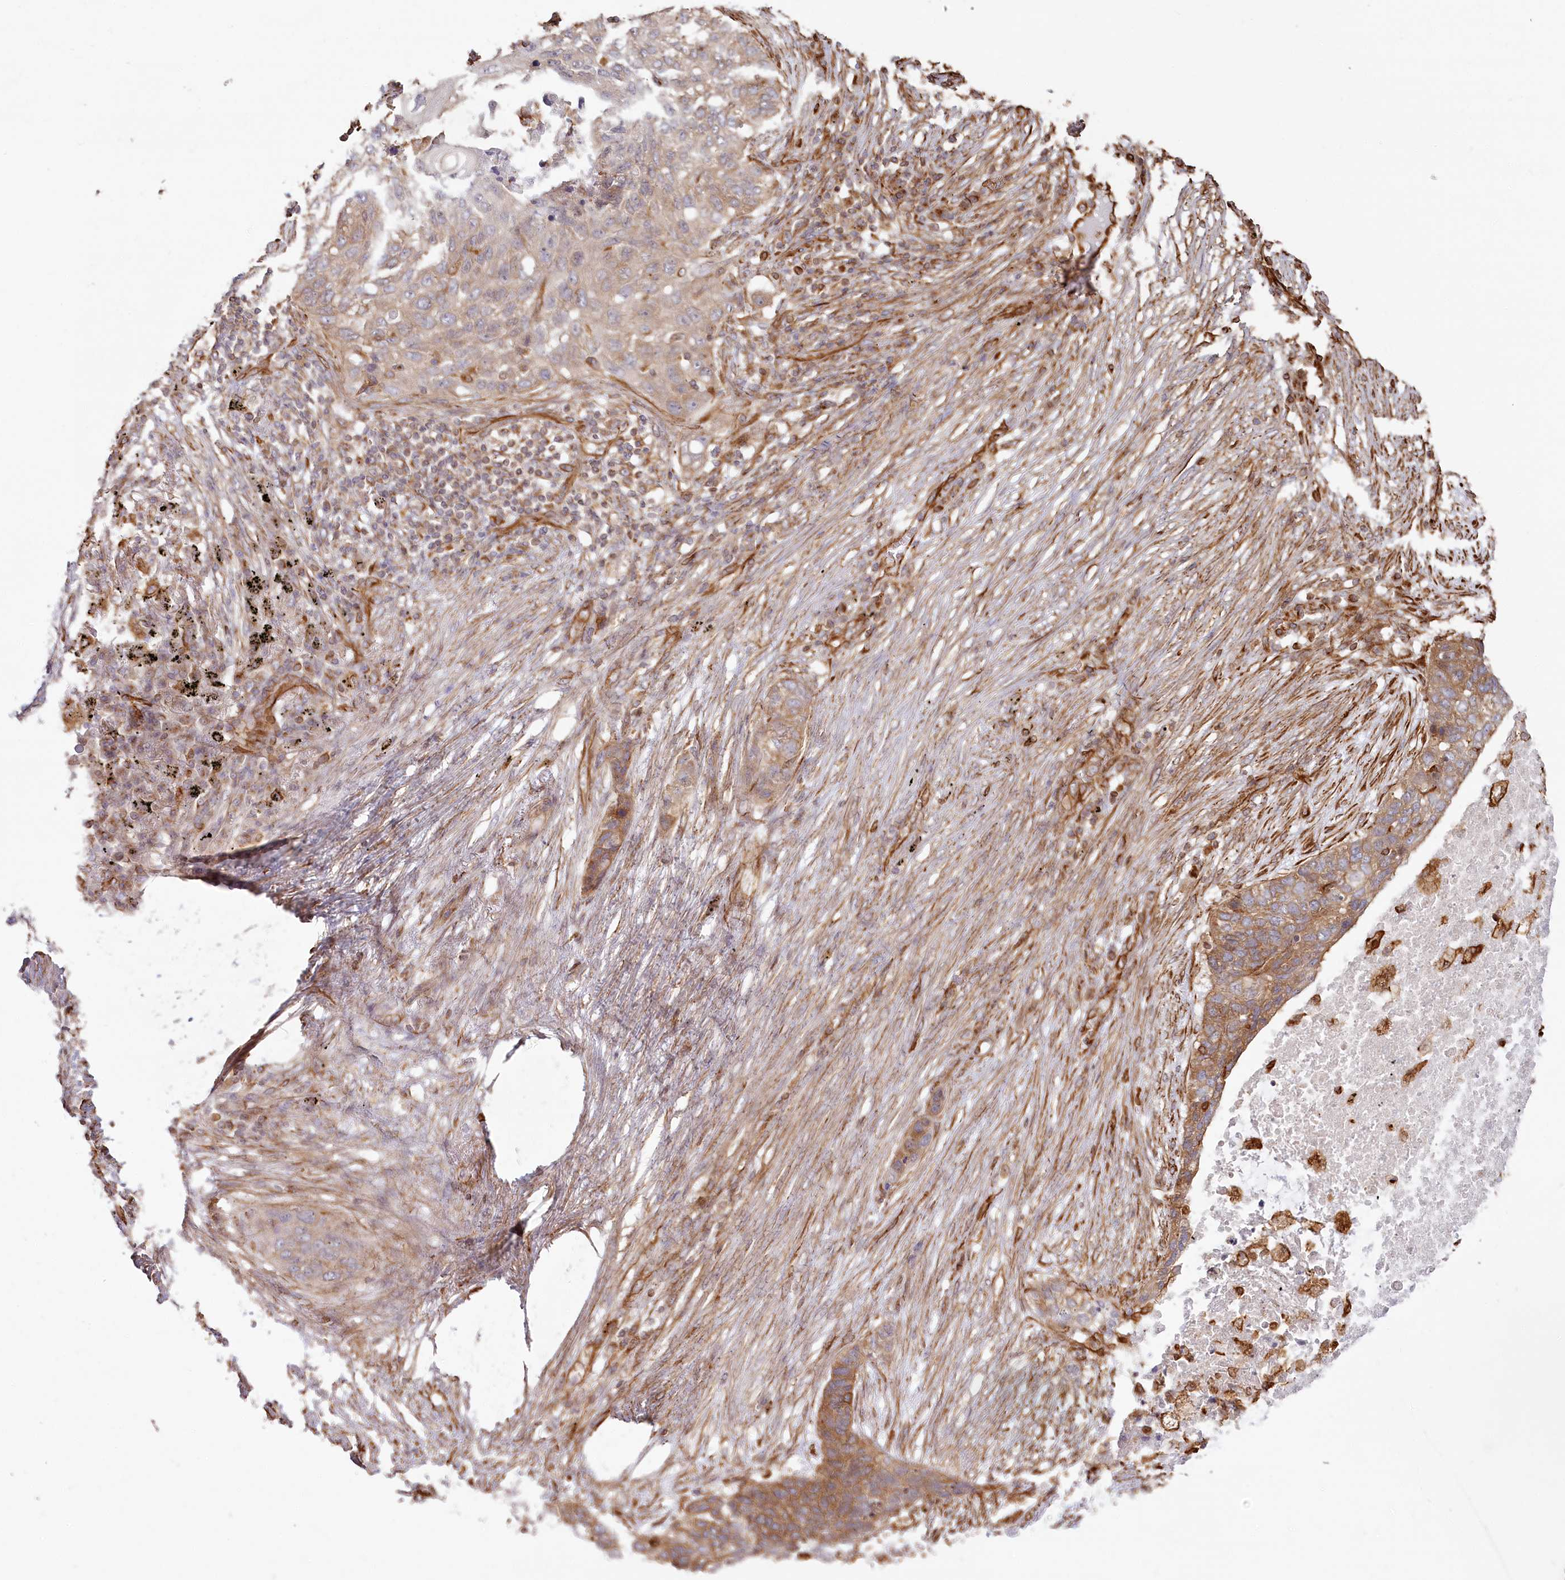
{"staining": {"intensity": "moderate", "quantity": "25%-75%", "location": "cytoplasmic/membranous"}, "tissue": "lung cancer", "cell_type": "Tumor cells", "image_type": "cancer", "snomed": [{"axis": "morphology", "description": "Squamous cell carcinoma, NOS"}, {"axis": "topography", "description": "Lung"}], "caption": "Moderate cytoplasmic/membranous expression is present in approximately 25%-75% of tumor cells in lung cancer (squamous cell carcinoma).", "gene": "TTC1", "patient": {"sex": "female", "age": 63}}